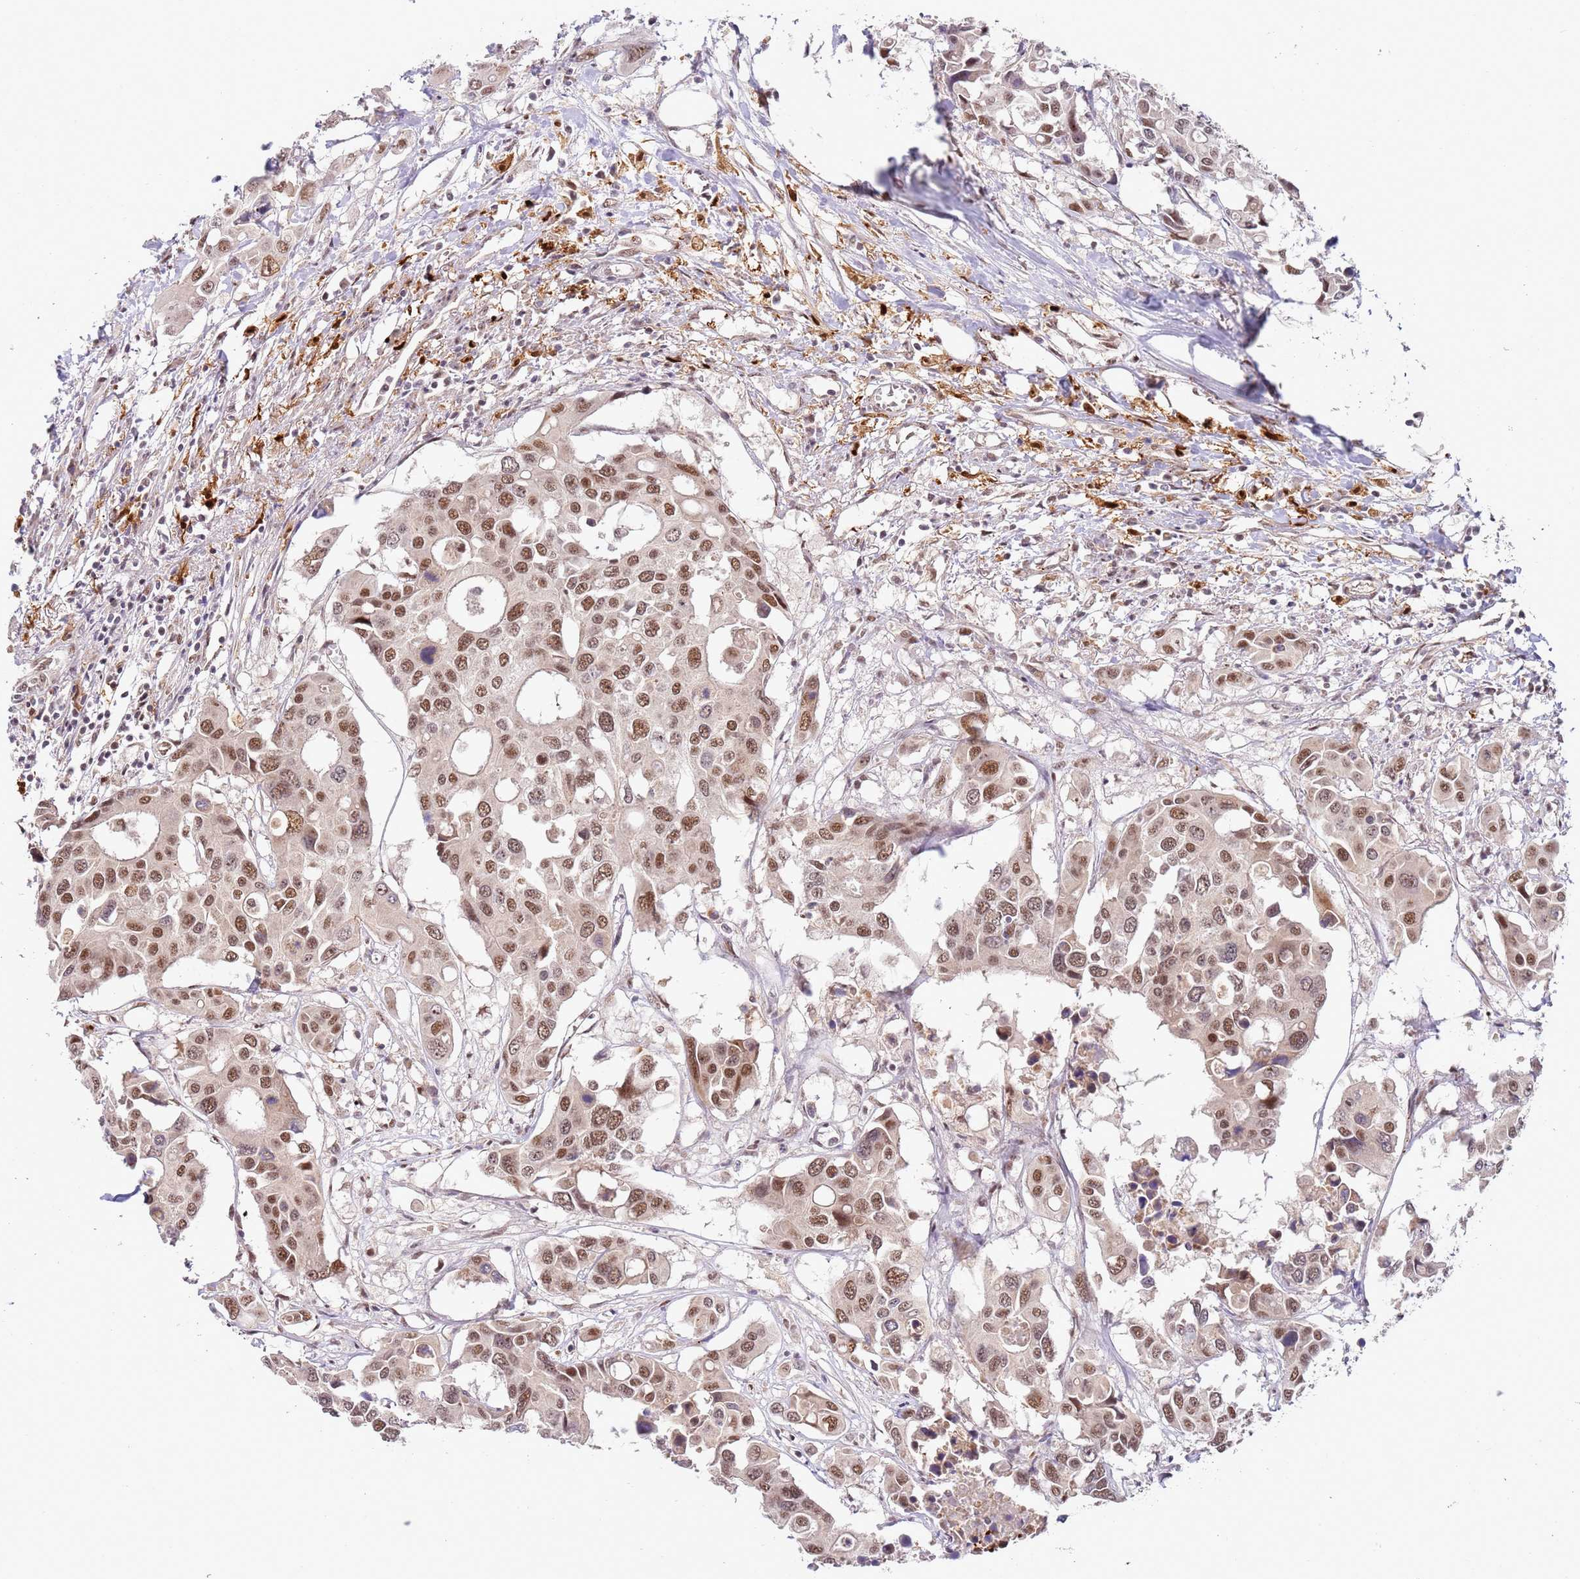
{"staining": {"intensity": "moderate", "quantity": ">75%", "location": "nuclear"}, "tissue": "colorectal cancer", "cell_type": "Tumor cells", "image_type": "cancer", "snomed": [{"axis": "morphology", "description": "Adenocarcinoma, NOS"}, {"axis": "topography", "description": "Colon"}], "caption": "A medium amount of moderate nuclear staining is appreciated in approximately >75% of tumor cells in colorectal cancer tissue.", "gene": "LGALSL", "patient": {"sex": "male", "age": 77}}